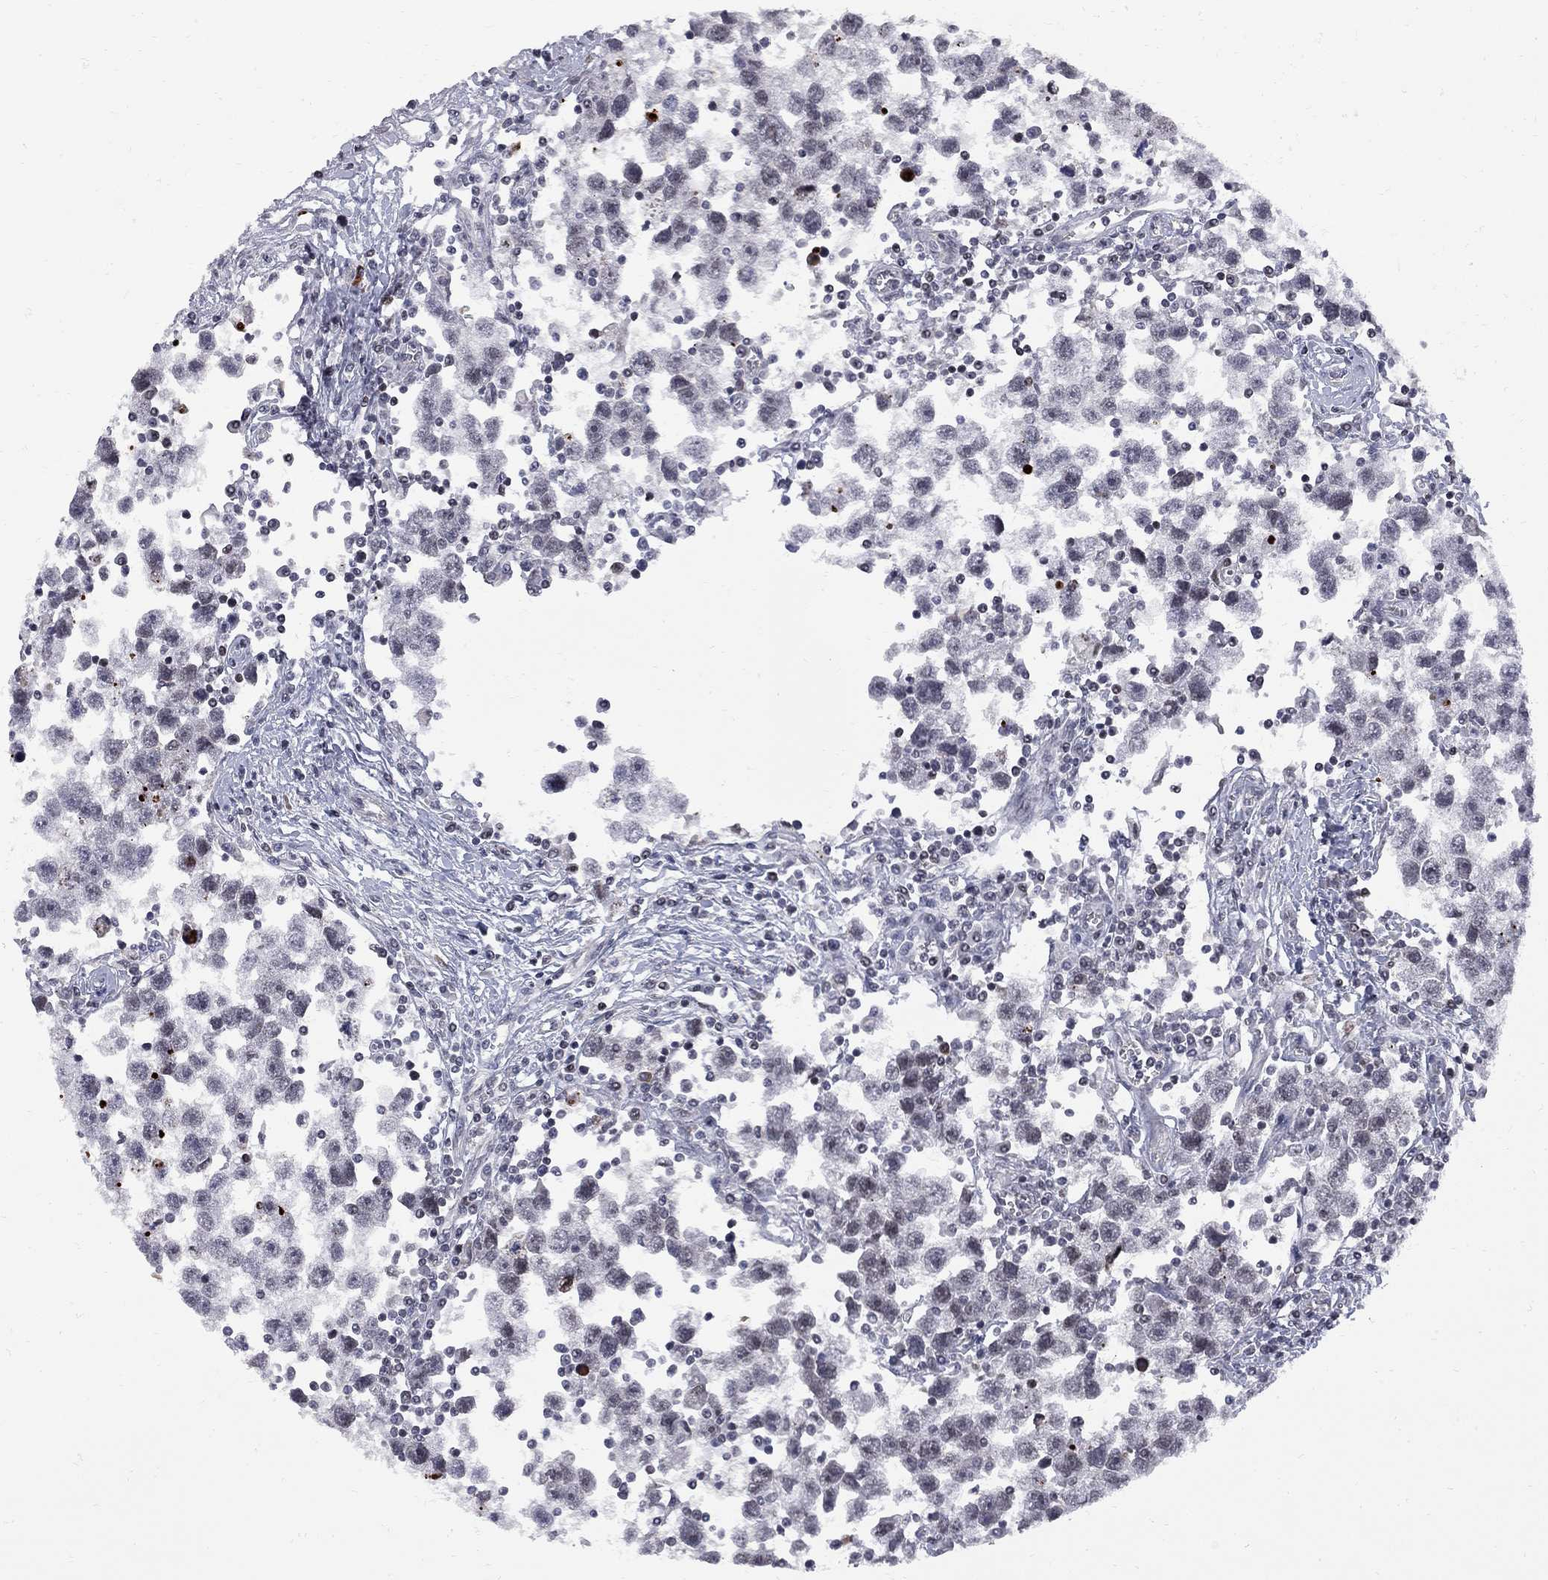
{"staining": {"intensity": "negative", "quantity": "none", "location": "none"}, "tissue": "testis cancer", "cell_type": "Tumor cells", "image_type": "cancer", "snomed": [{"axis": "morphology", "description": "Seminoma, NOS"}, {"axis": "topography", "description": "Testis"}], "caption": "Immunohistochemistry histopathology image of human testis cancer stained for a protein (brown), which displays no positivity in tumor cells.", "gene": "DHX33", "patient": {"sex": "male", "age": 30}}